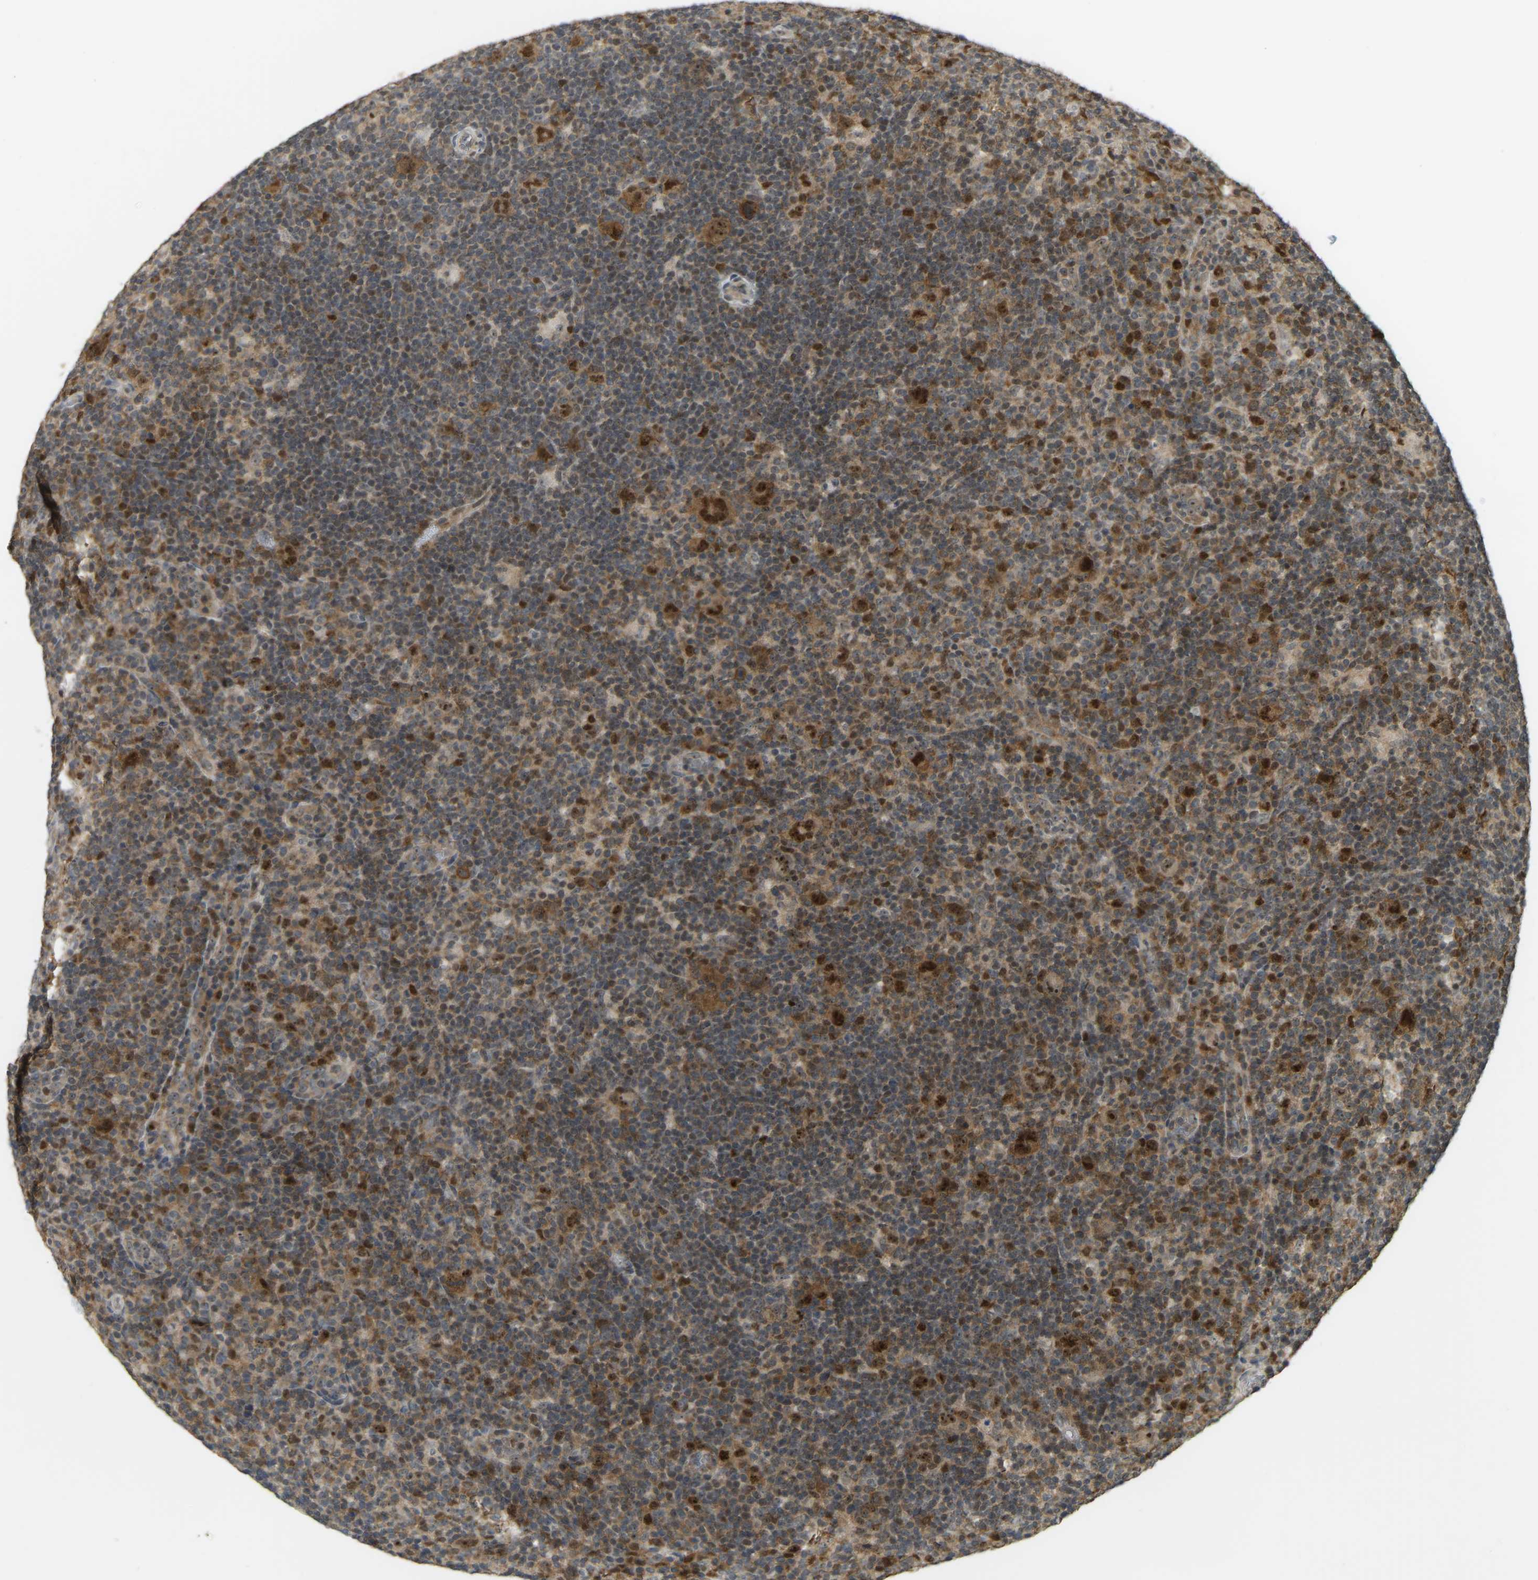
{"staining": {"intensity": "strong", "quantity": "25%-75%", "location": "cytoplasmic/membranous,nuclear"}, "tissue": "lymphoma", "cell_type": "Tumor cells", "image_type": "cancer", "snomed": [{"axis": "morphology", "description": "Hodgkin's disease, NOS"}, {"axis": "topography", "description": "Lymph node"}], "caption": "Lymphoma stained for a protein reveals strong cytoplasmic/membranous and nuclear positivity in tumor cells.", "gene": "BRF2", "patient": {"sex": "female", "age": 57}}